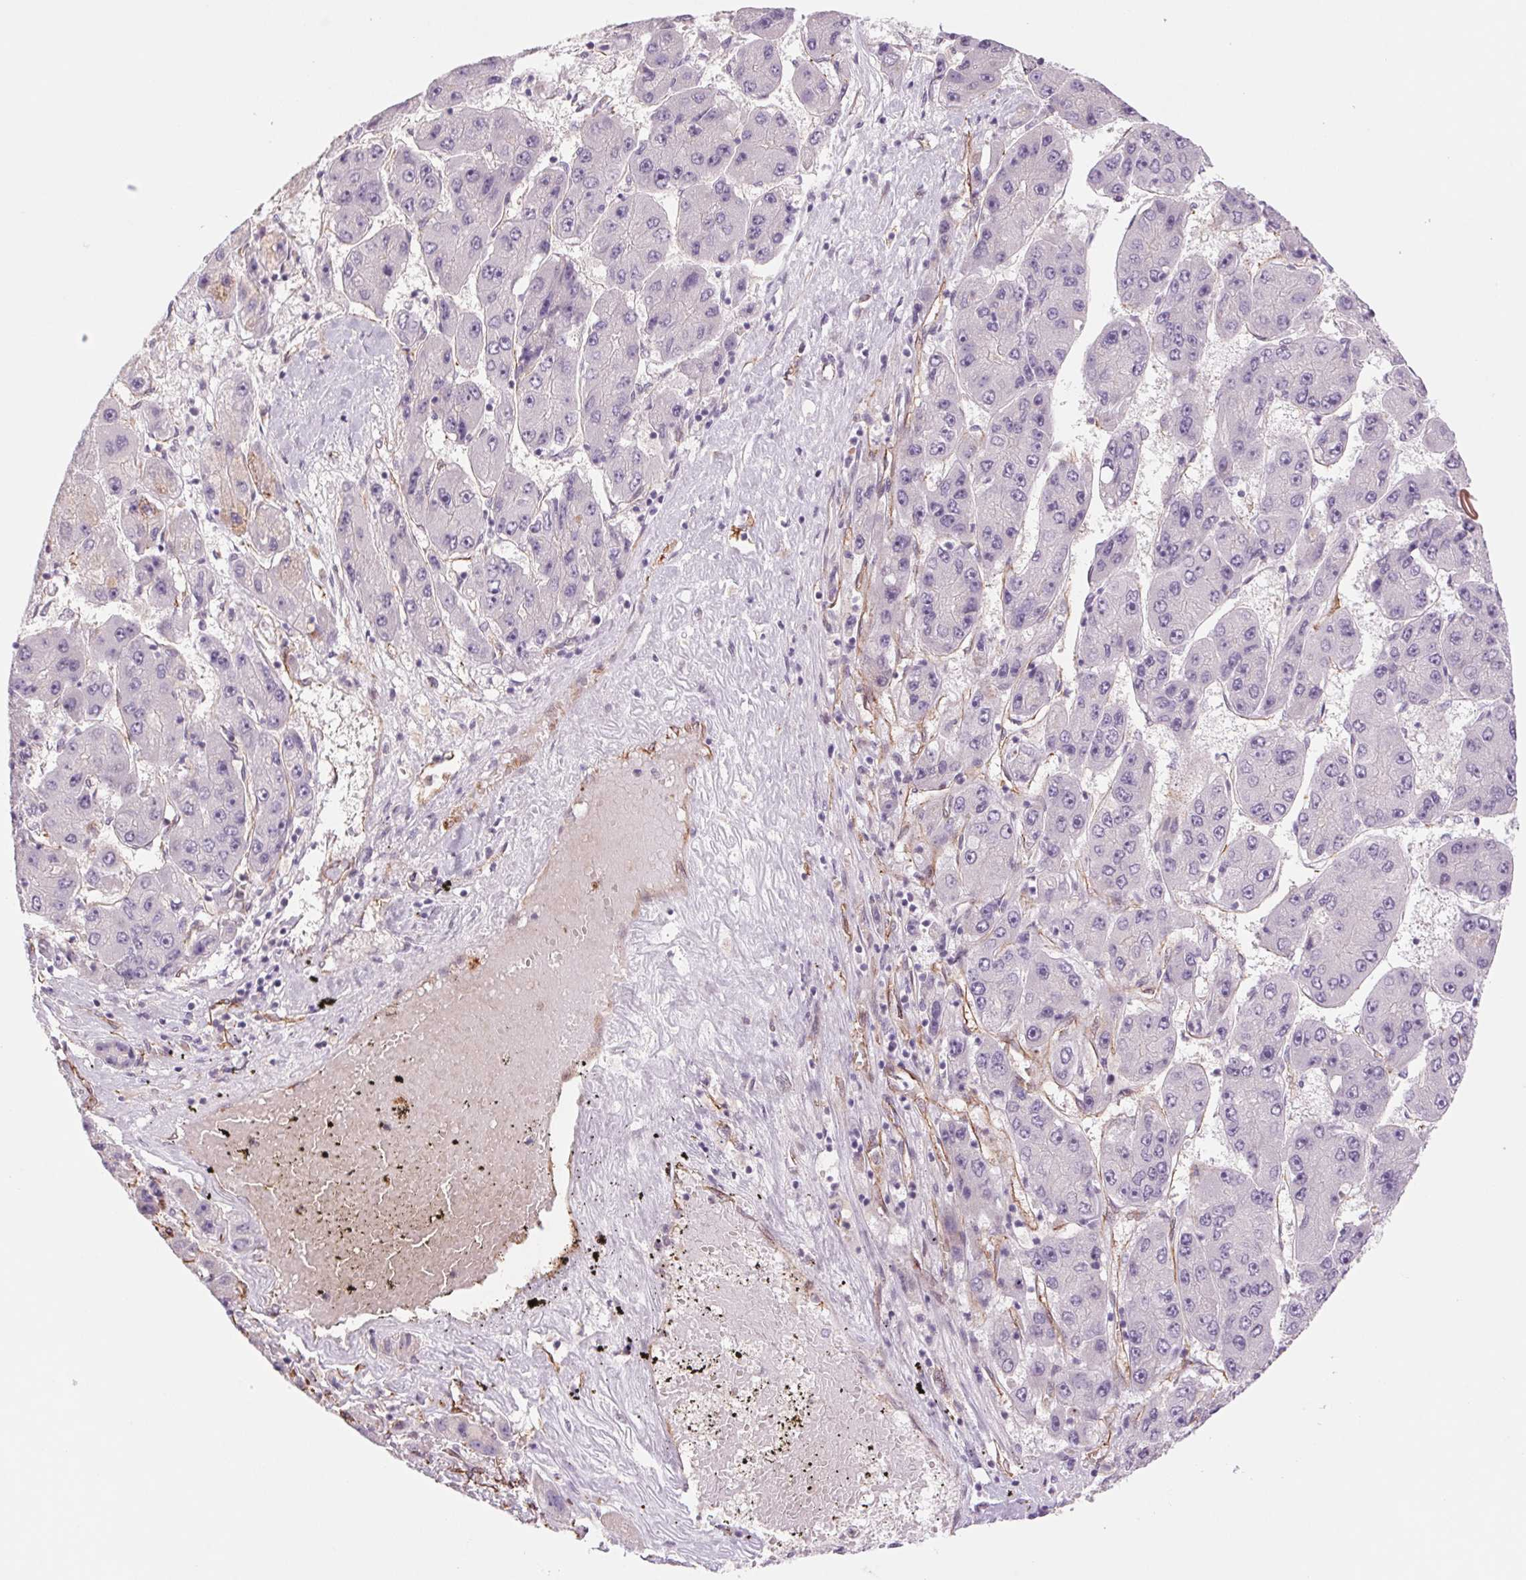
{"staining": {"intensity": "negative", "quantity": "none", "location": "none"}, "tissue": "liver cancer", "cell_type": "Tumor cells", "image_type": "cancer", "snomed": [{"axis": "morphology", "description": "Carcinoma, Hepatocellular, NOS"}, {"axis": "topography", "description": "Liver"}], "caption": "Liver hepatocellular carcinoma was stained to show a protein in brown. There is no significant expression in tumor cells.", "gene": "MS4A13", "patient": {"sex": "female", "age": 61}}